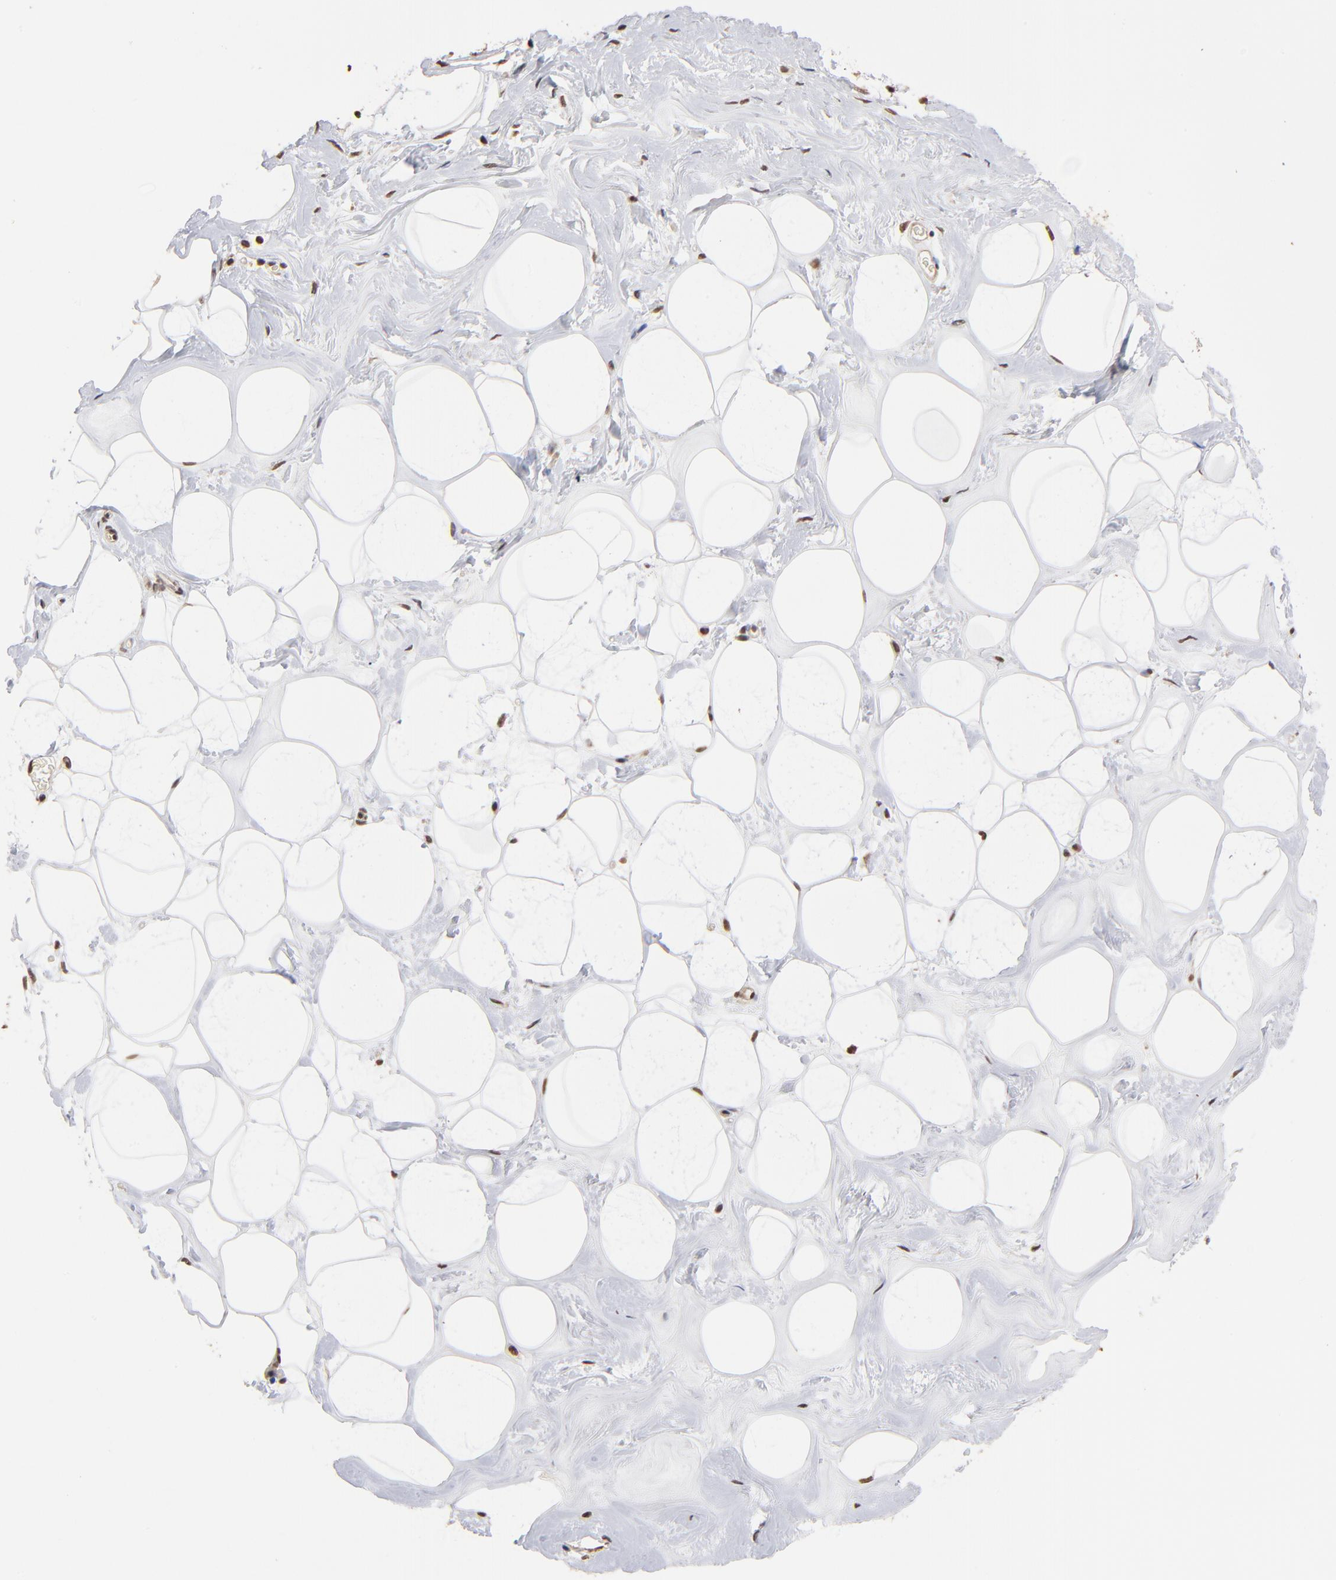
{"staining": {"intensity": "strong", "quantity": ">75%", "location": "nuclear"}, "tissue": "breast", "cell_type": "Adipocytes", "image_type": "normal", "snomed": [{"axis": "morphology", "description": "Normal tissue, NOS"}, {"axis": "morphology", "description": "Fibrosis, NOS"}, {"axis": "topography", "description": "Breast"}], "caption": "Immunohistochemical staining of benign breast reveals strong nuclear protein positivity in about >75% of adipocytes. Nuclei are stained in blue.", "gene": "BRPF1", "patient": {"sex": "female", "age": 39}}